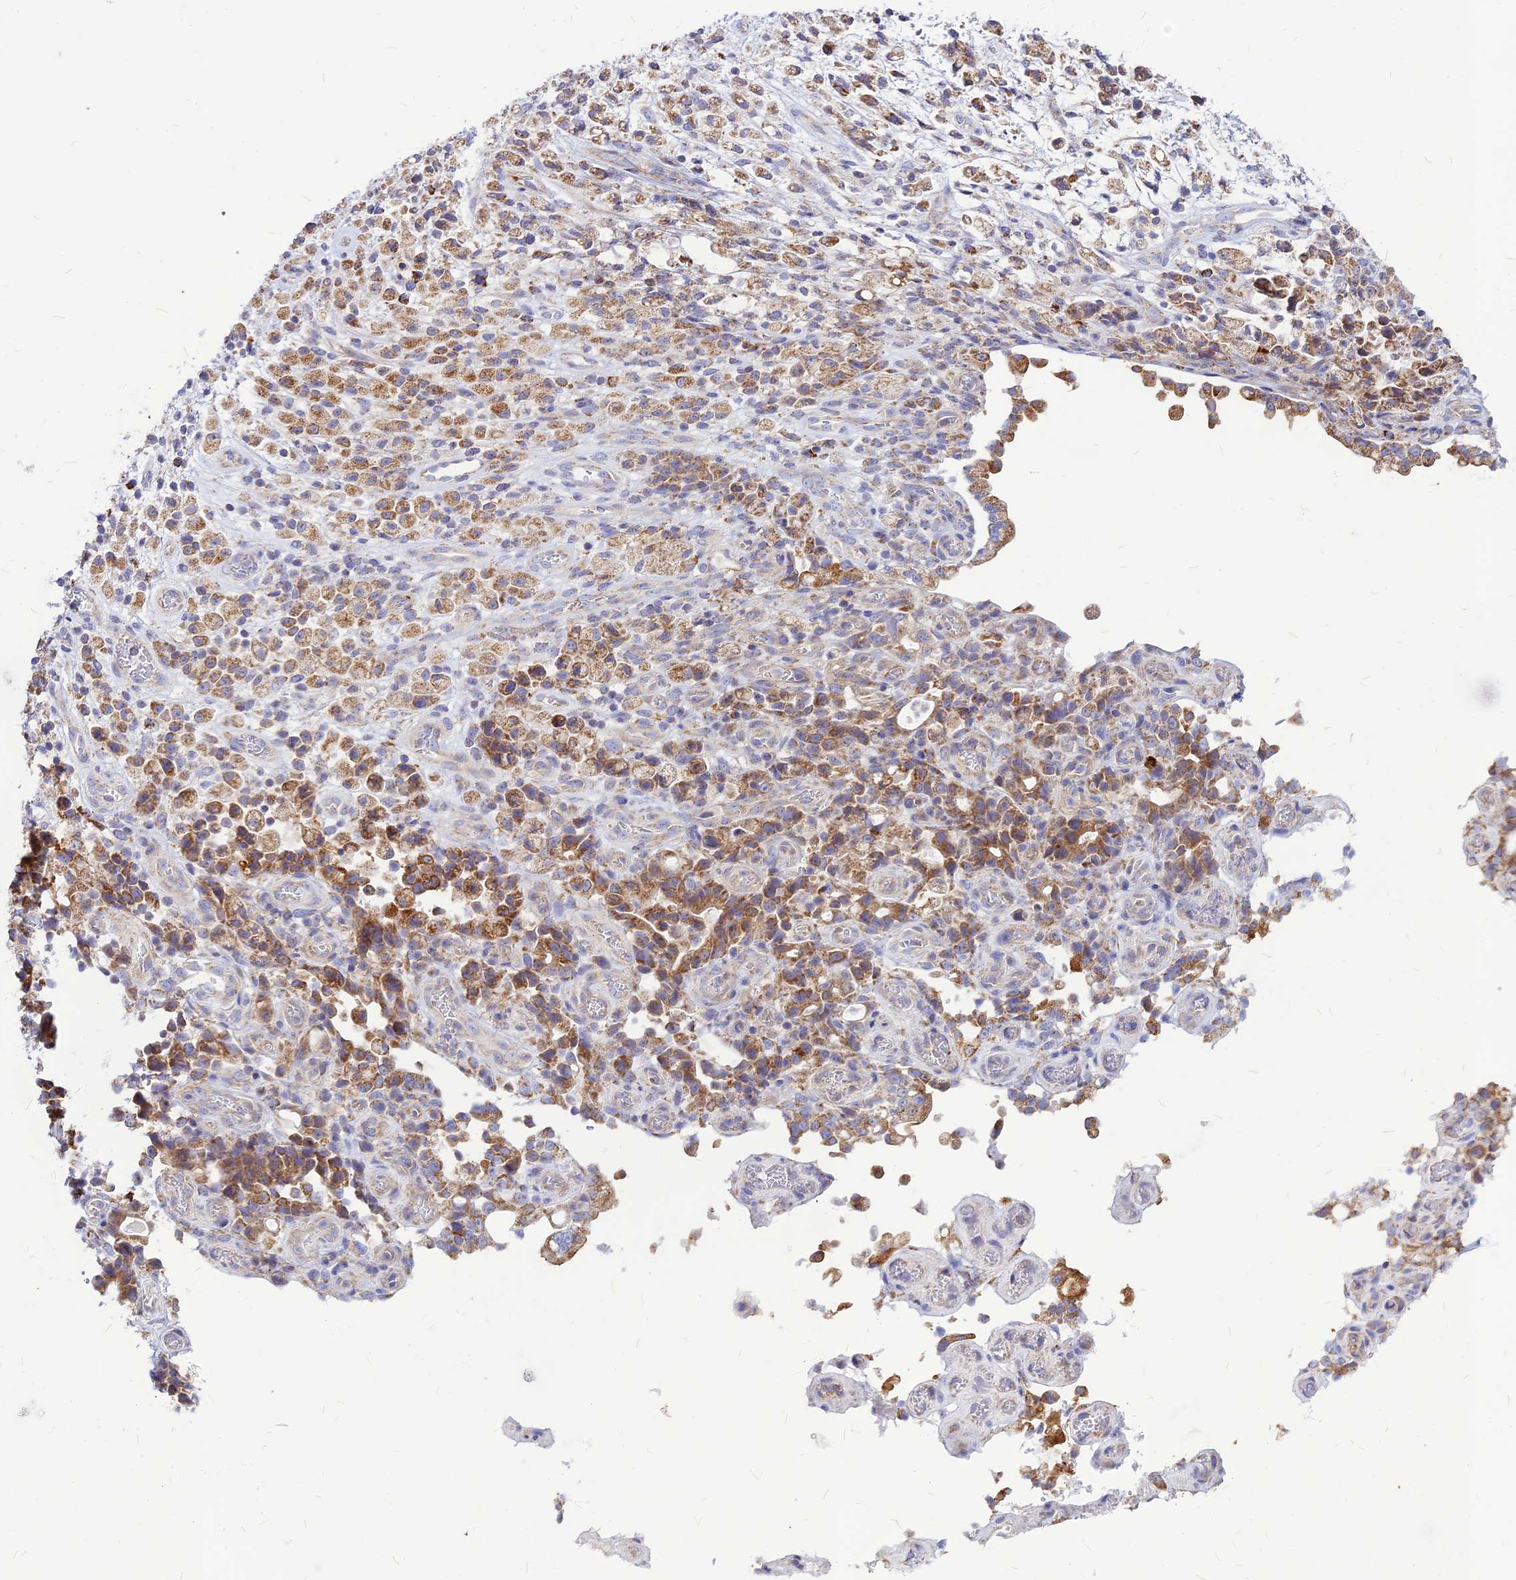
{"staining": {"intensity": "moderate", "quantity": ">75%", "location": "cytoplasmic/membranous"}, "tissue": "stomach cancer", "cell_type": "Tumor cells", "image_type": "cancer", "snomed": [{"axis": "morphology", "description": "Adenocarcinoma, NOS"}, {"axis": "topography", "description": "Stomach"}], "caption": "This image shows immunohistochemistry (IHC) staining of human adenocarcinoma (stomach), with medium moderate cytoplasmic/membranous positivity in approximately >75% of tumor cells.", "gene": "ECI1", "patient": {"sex": "female", "age": 60}}